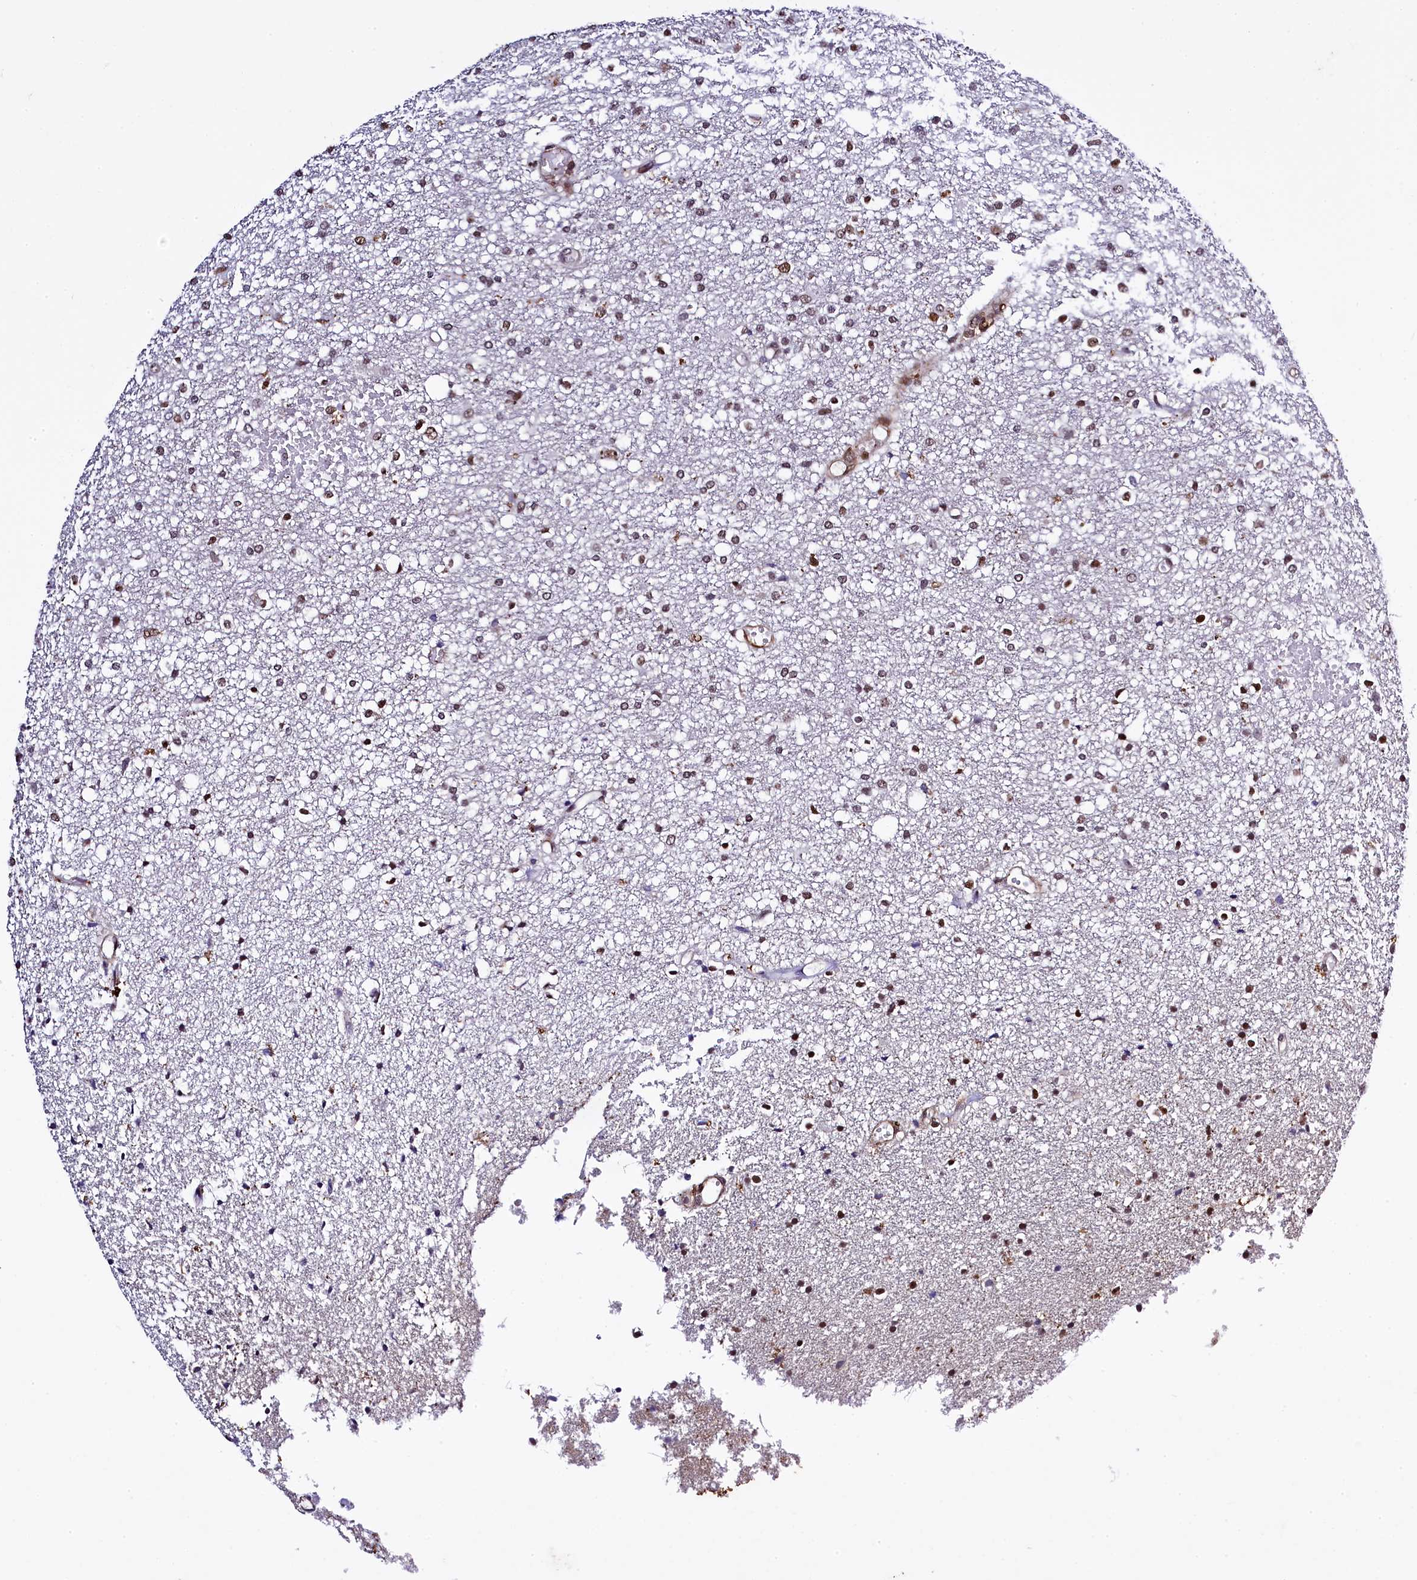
{"staining": {"intensity": "moderate", "quantity": "25%-75%", "location": "nuclear"}, "tissue": "glioma", "cell_type": "Tumor cells", "image_type": "cancer", "snomed": [{"axis": "morphology", "description": "Glioma, malignant, High grade"}, {"axis": "topography", "description": "Brain"}], "caption": "Human malignant high-grade glioma stained for a protein (brown) reveals moderate nuclear positive staining in approximately 25%-75% of tumor cells.", "gene": "SAMD10", "patient": {"sex": "female", "age": 59}}